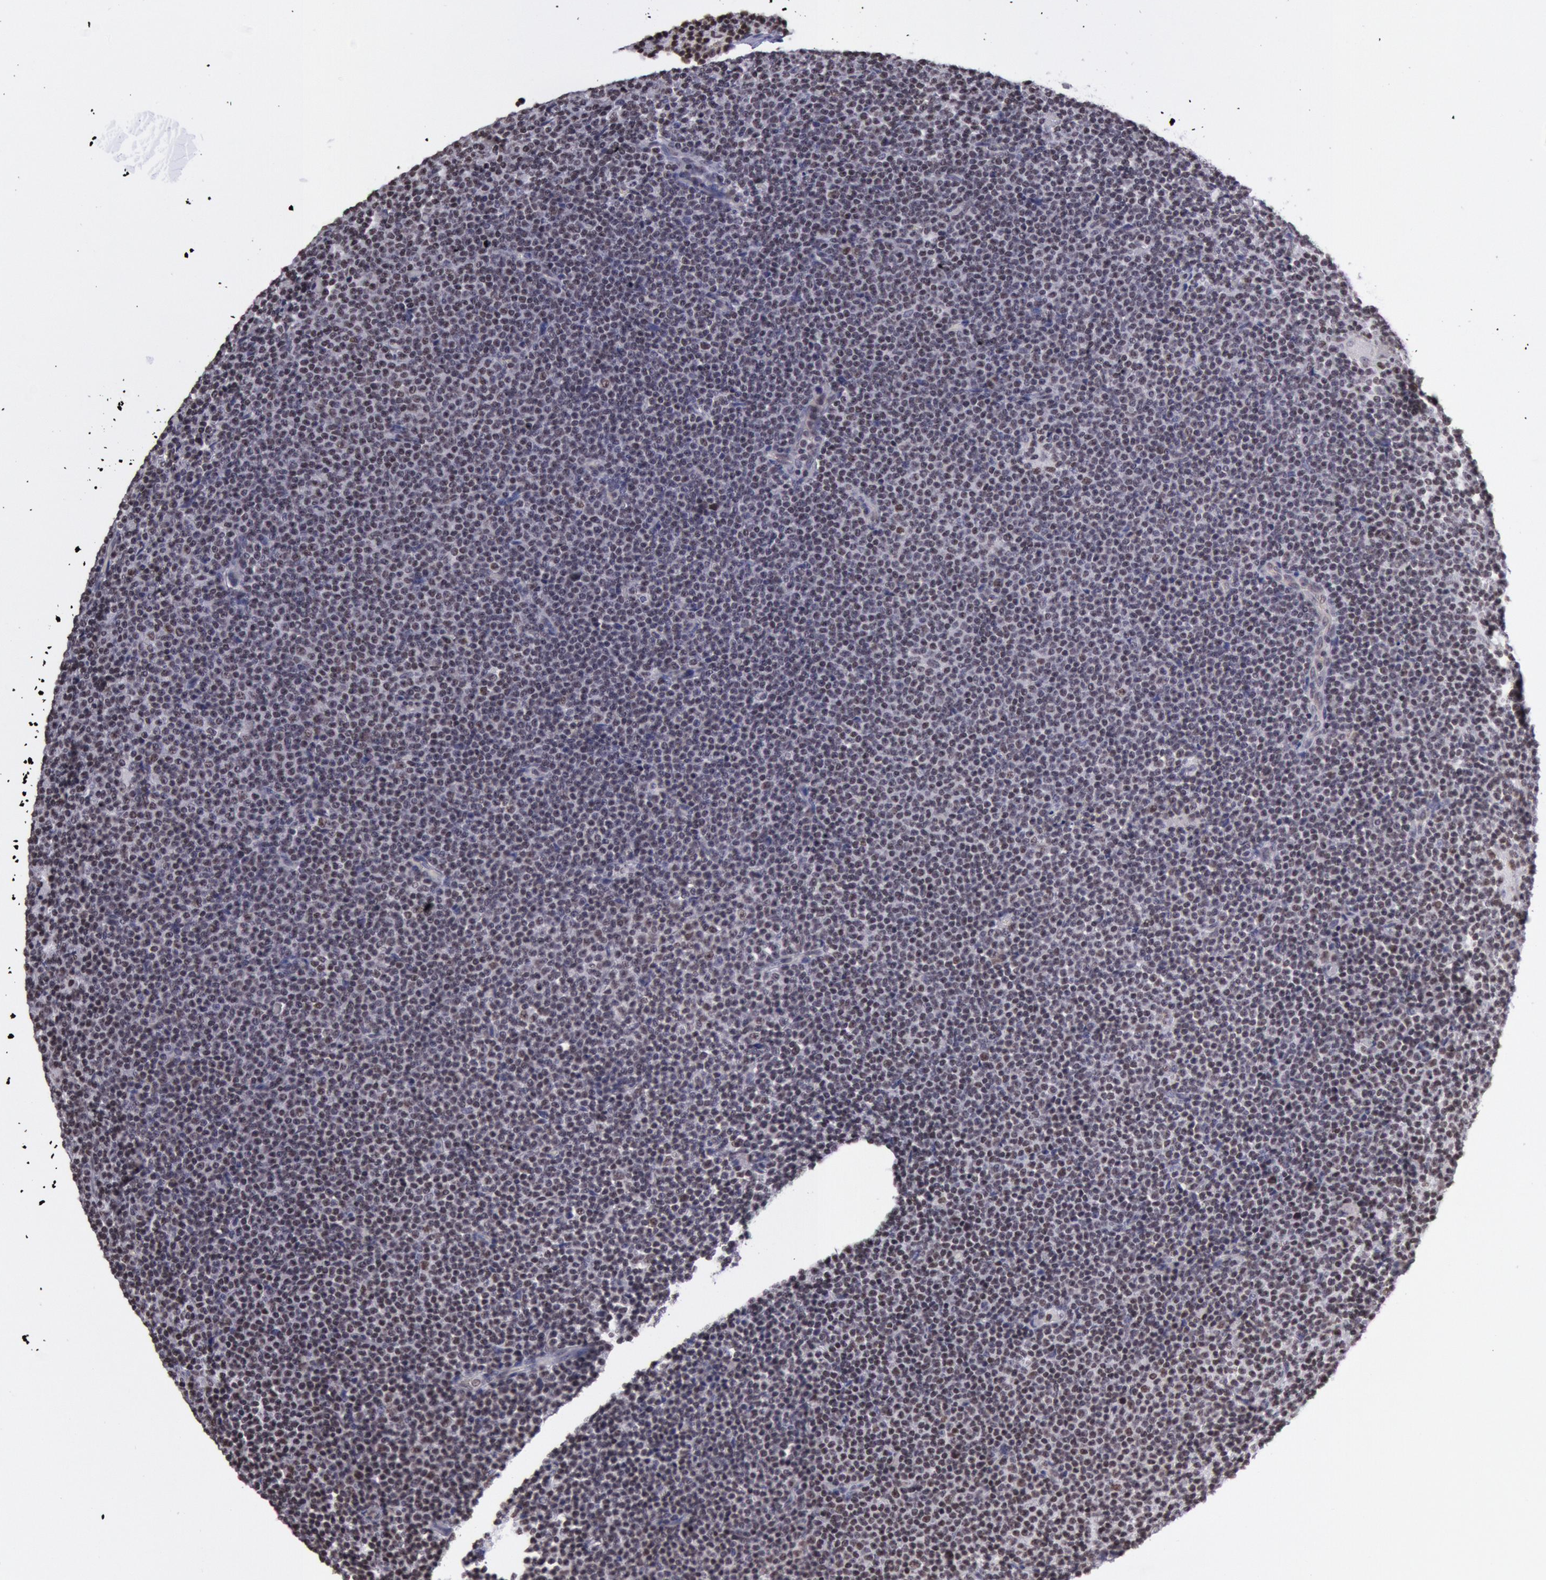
{"staining": {"intensity": "weak", "quantity": ">75%", "location": "nuclear"}, "tissue": "lymphoma", "cell_type": "Tumor cells", "image_type": "cancer", "snomed": [{"axis": "morphology", "description": "Malignant lymphoma, non-Hodgkin's type, Low grade"}, {"axis": "topography", "description": "Lymph node"}], "caption": "This is a micrograph of immunohistochemistry staining of lymphoma, which shows weak positivity in the nuclear of tumor cells.", "gene": "NKAP", "patient": {"sex": "female", "age": 69}}